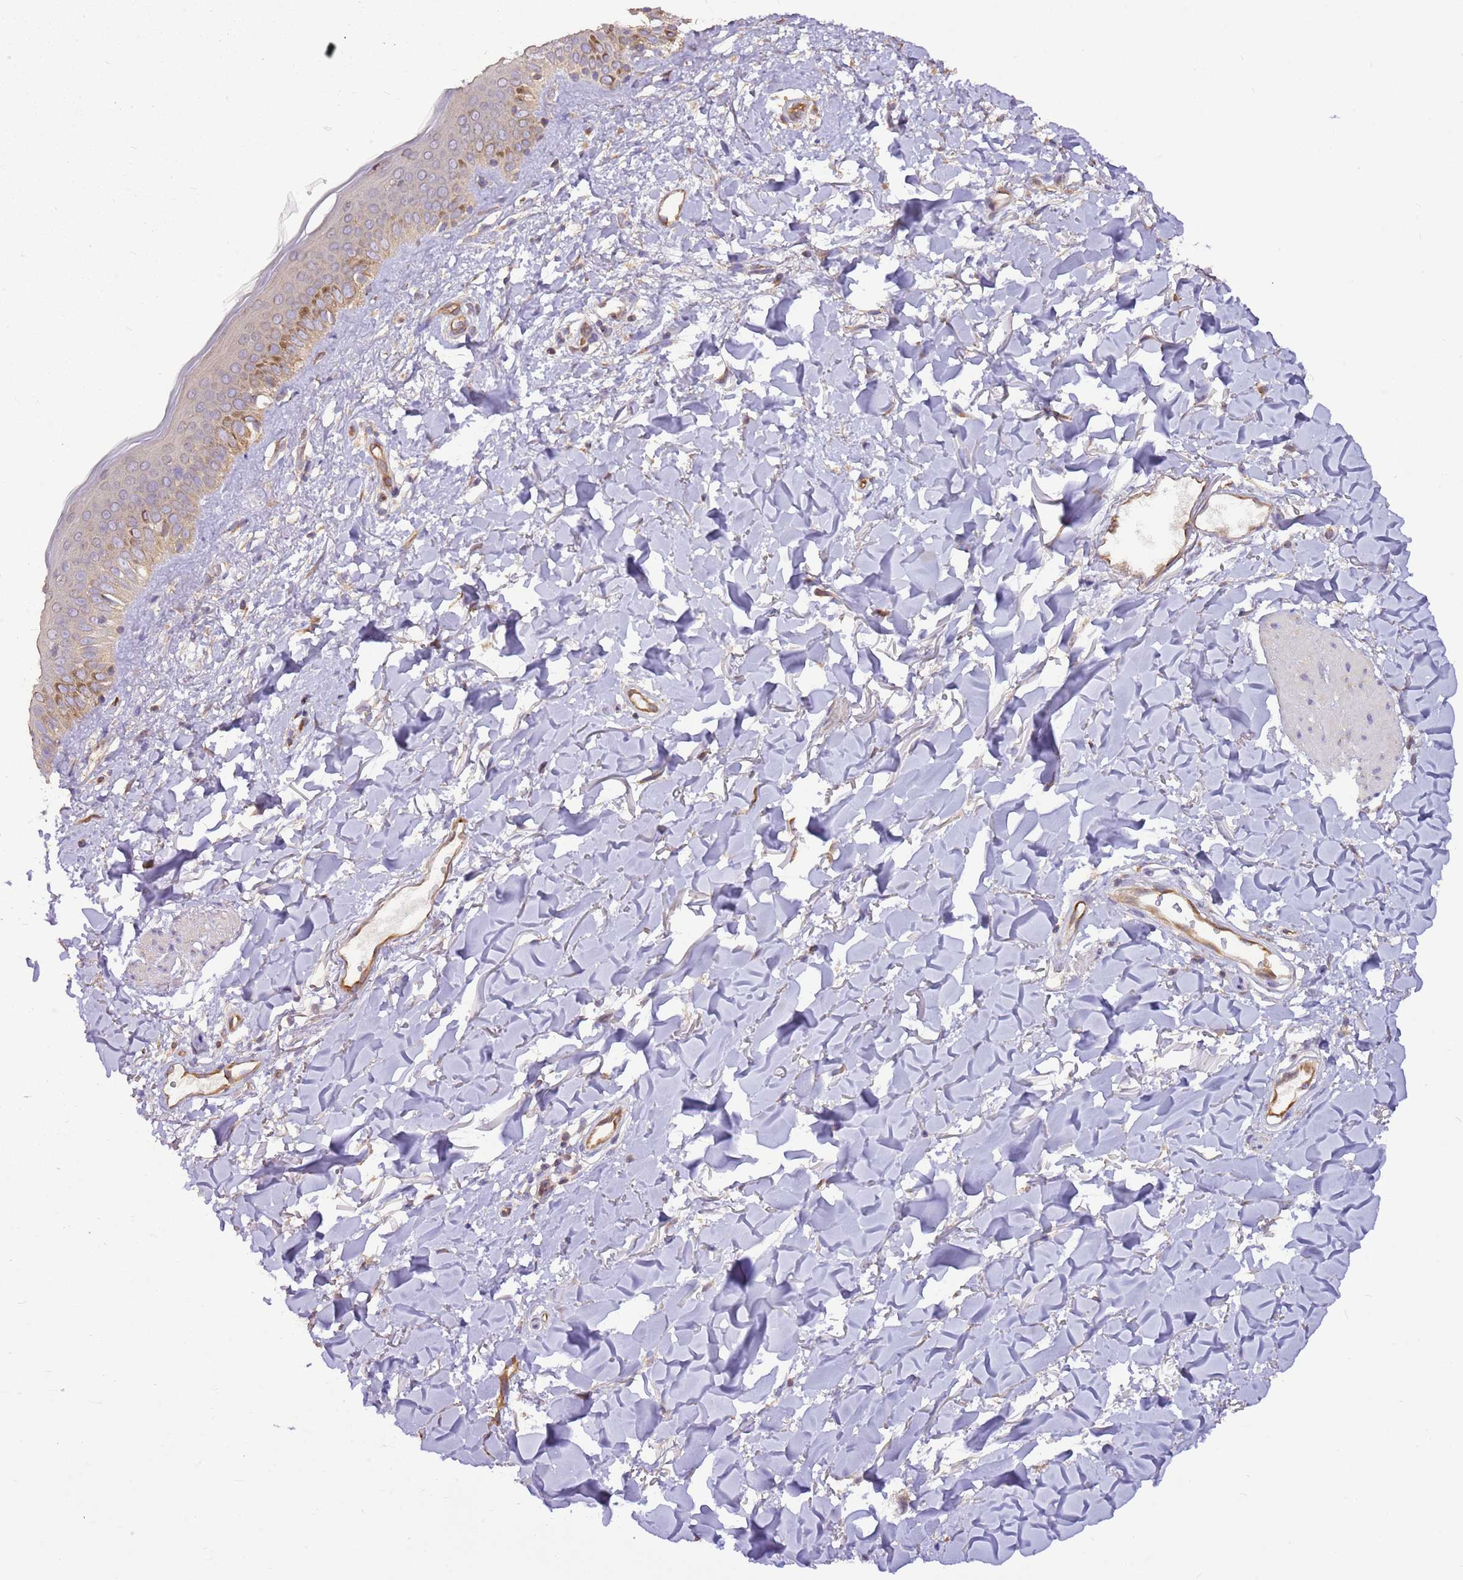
{"staining": {"intensity": "weak", "quantity": ">75%", "location": "cytoplasmic/membranous"}, "tissue": "skin", "cell_type": "Fibroblasts", "image_type": "normal", "snomed": [{"axis": "morphology", "description": "Normal tissue, NOS"}, {"axis": "topography", "description": "Skin"}], "caption": "Fibroblasts show low levels of weak cytoplasmic/membranous positivity in about >75% of cells in normal skin.", "gene": "DOCK9", "patient": {"sex": "female", "age": 58}}